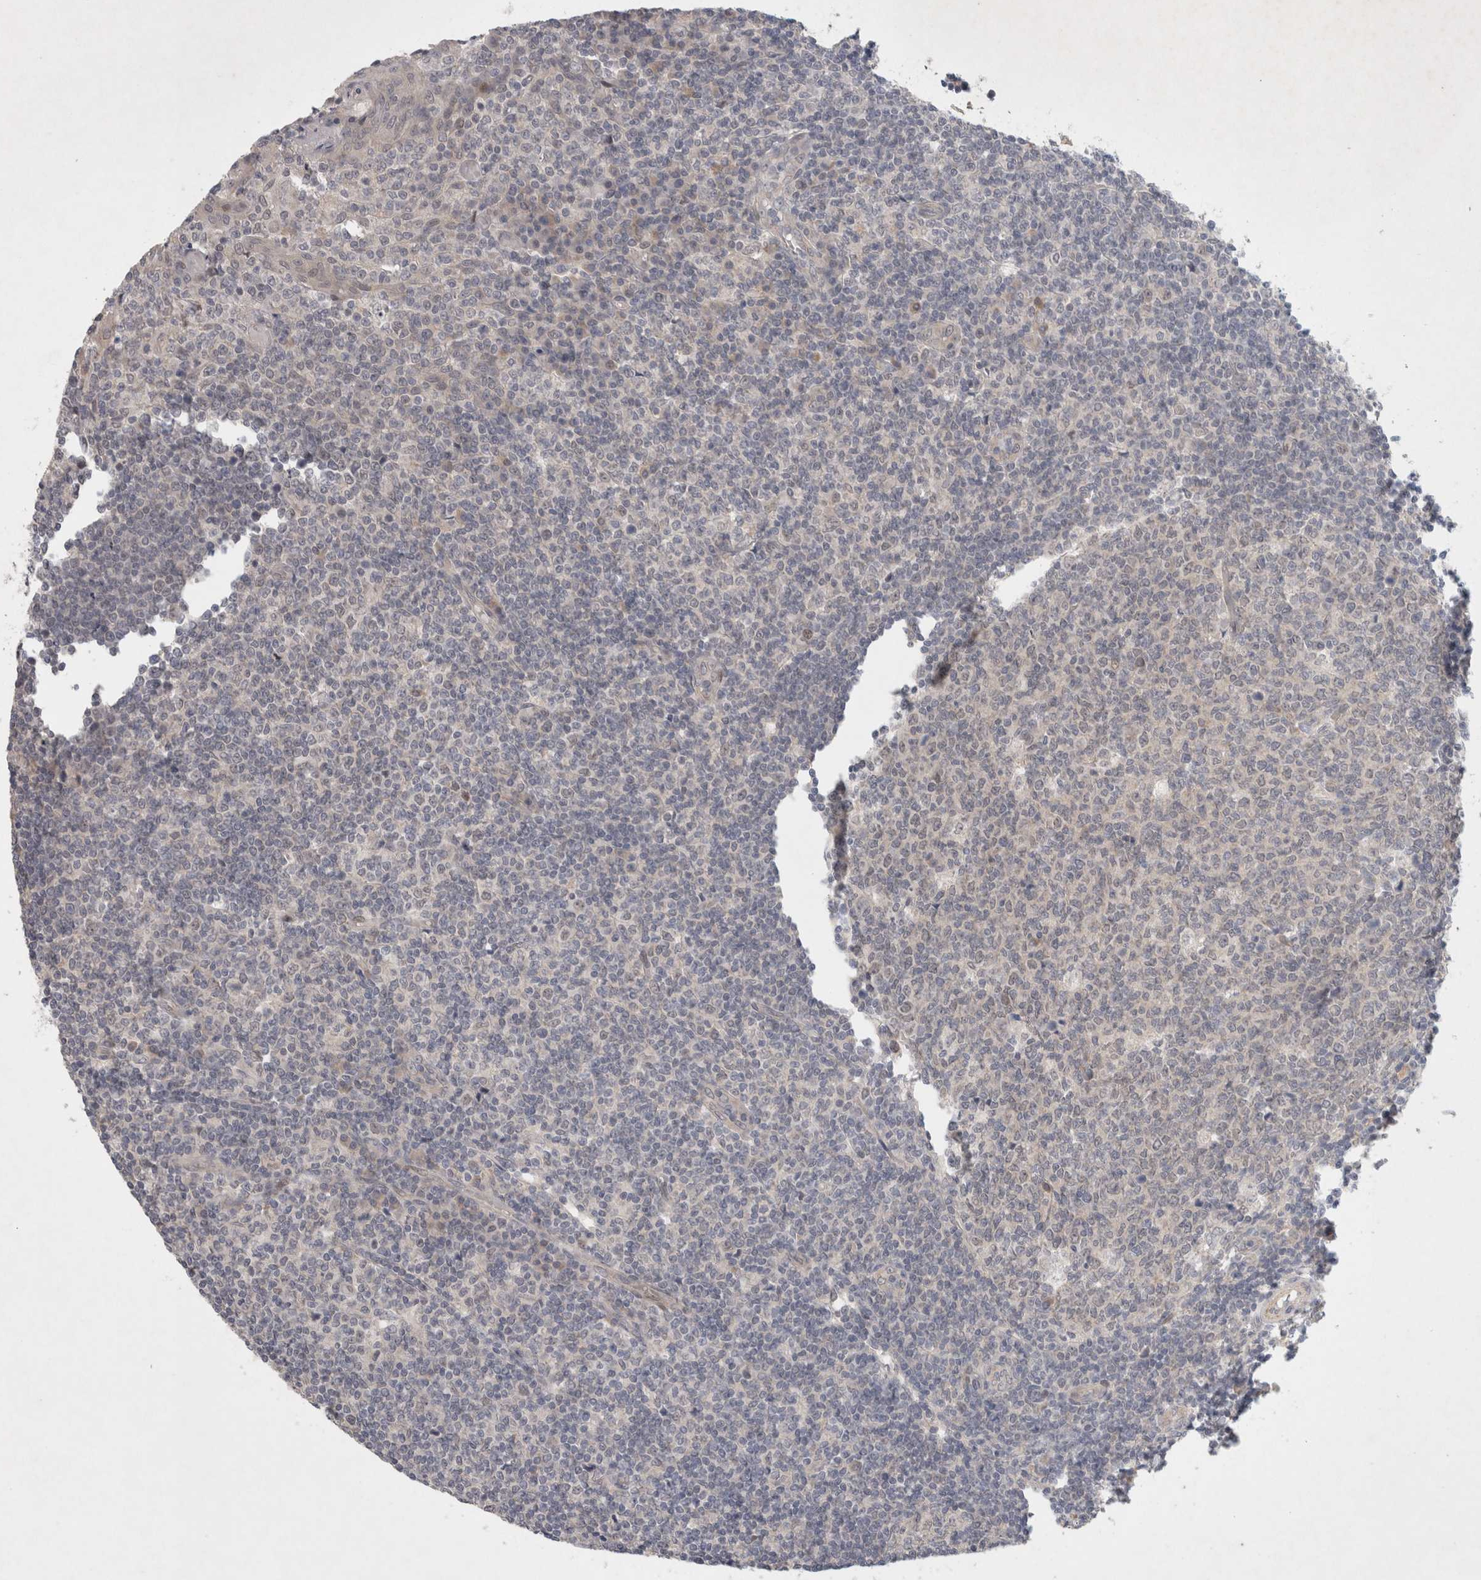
{"staining": {"intensity": "weak", "quantity": "<25%", "location": "cytoplasmic/membranous,nuclear"}, "tissue": "tonsil", "cell_type": "Germinal center cells", "image_type": "normal", "snomed": [{"axis": "morphology", "description": "Normal tissue, NOS"}, {"axis": "topography", "description": "Tonsil"}], "caption": "This is an immunohistochemistry (IHC) micrograph of unremarkable human tonsil. There is no staining in germinal center cells.", "gene": "RASAL2", "patient": {"sex": "female", "age": 19}}